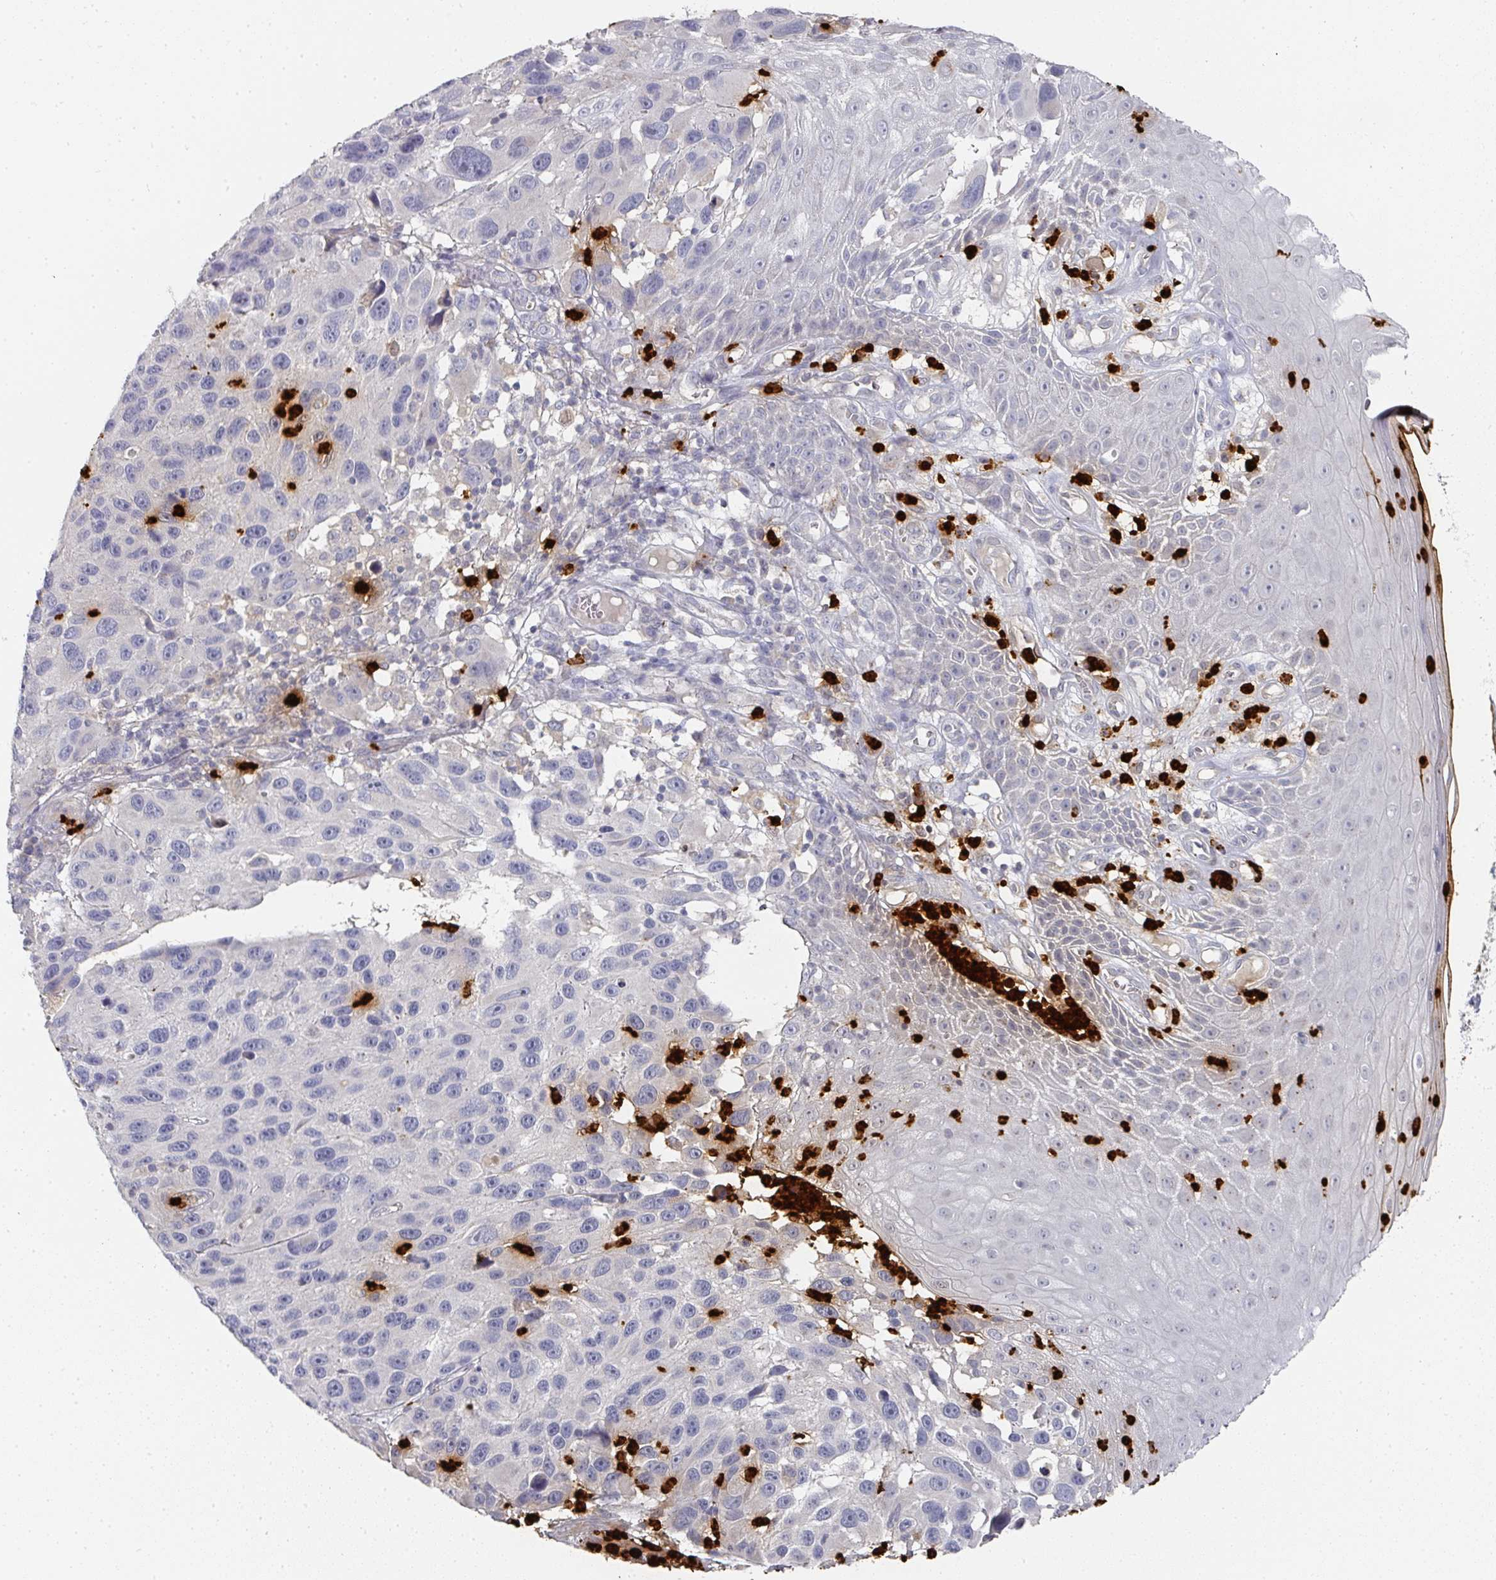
{"staining": {"intensity": "negative", "quantity": "none", "location": "none"}, "tissue": "melanoma", "cell_type": "Tumor cells", "image_type": "cancer", "snomed": [{"axis": "morphology", "description": "Malignant melanoma, NOS"}, {"axis": "topography", "description": "Skin"}], "caption": "IHC micrograph of neoplastic tissue: human melanoma stained with DAB exhibits no significant protein positivity in tumor cells. (Immunohistochemistry (ihc), brightfield microscopy, high magnification).", "gene": "CAMP", "patient": {"sex": "male", "age": 53}}